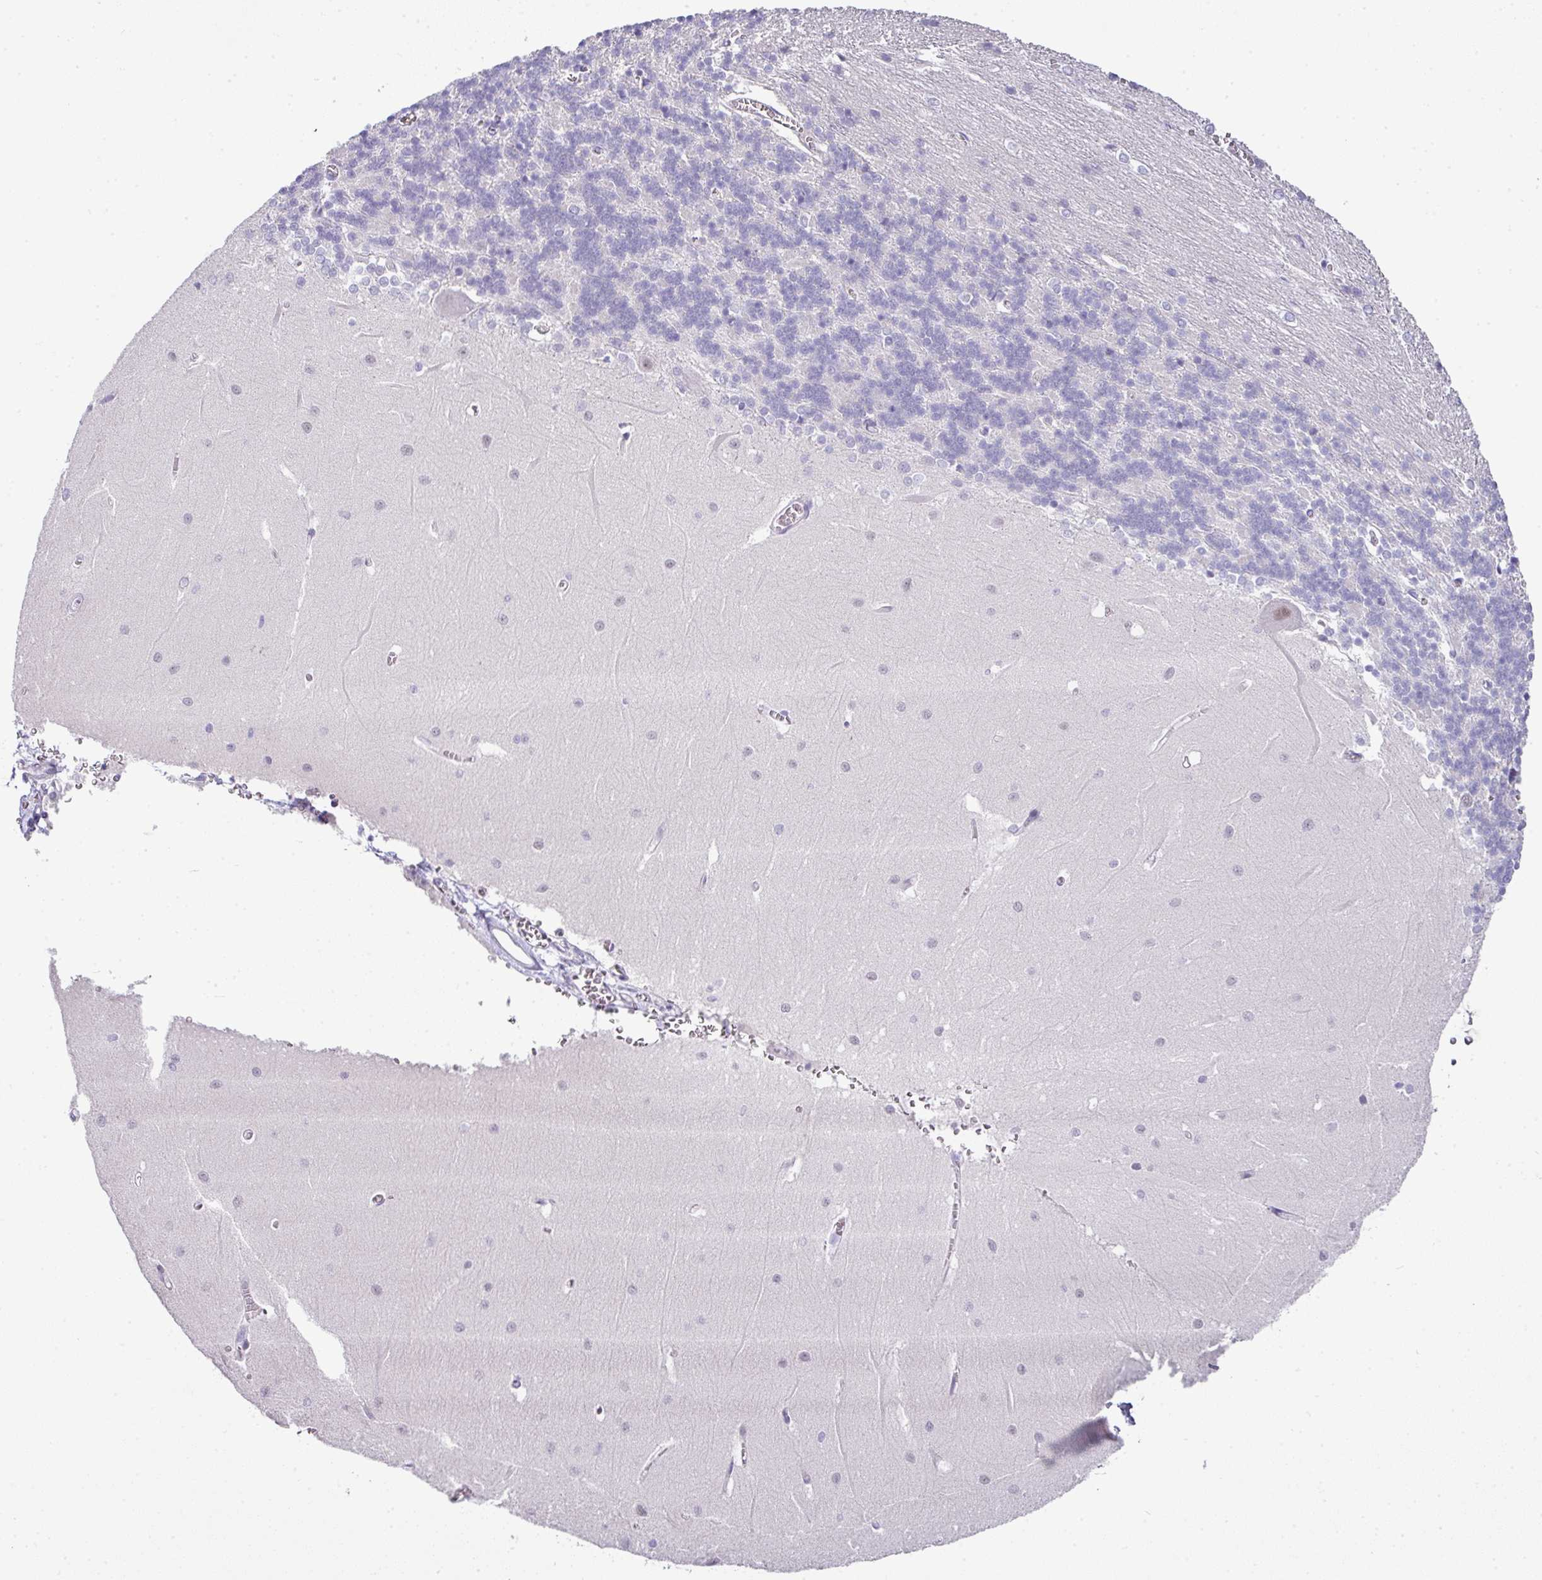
{"staining": {"intensity": "negative", "quantity": "none", "location": "none"}, "tissue": "cerebellum", "cell_type": "Cells in granular layer", "image_type": "normal", "snomed": [{"axis": "morphology", "description": "Normal tissue, NOS"}, {"axis": "topography", "description": "Cerebellum"}], "caption": "Immunohistochemistry histopathology image of unremarkable human cerebellum stained for a protein (brown), which exhibits no positivity in cells in granular layer.", "gene": "GCG", "patient": {"sex": "male", "age": 37}}